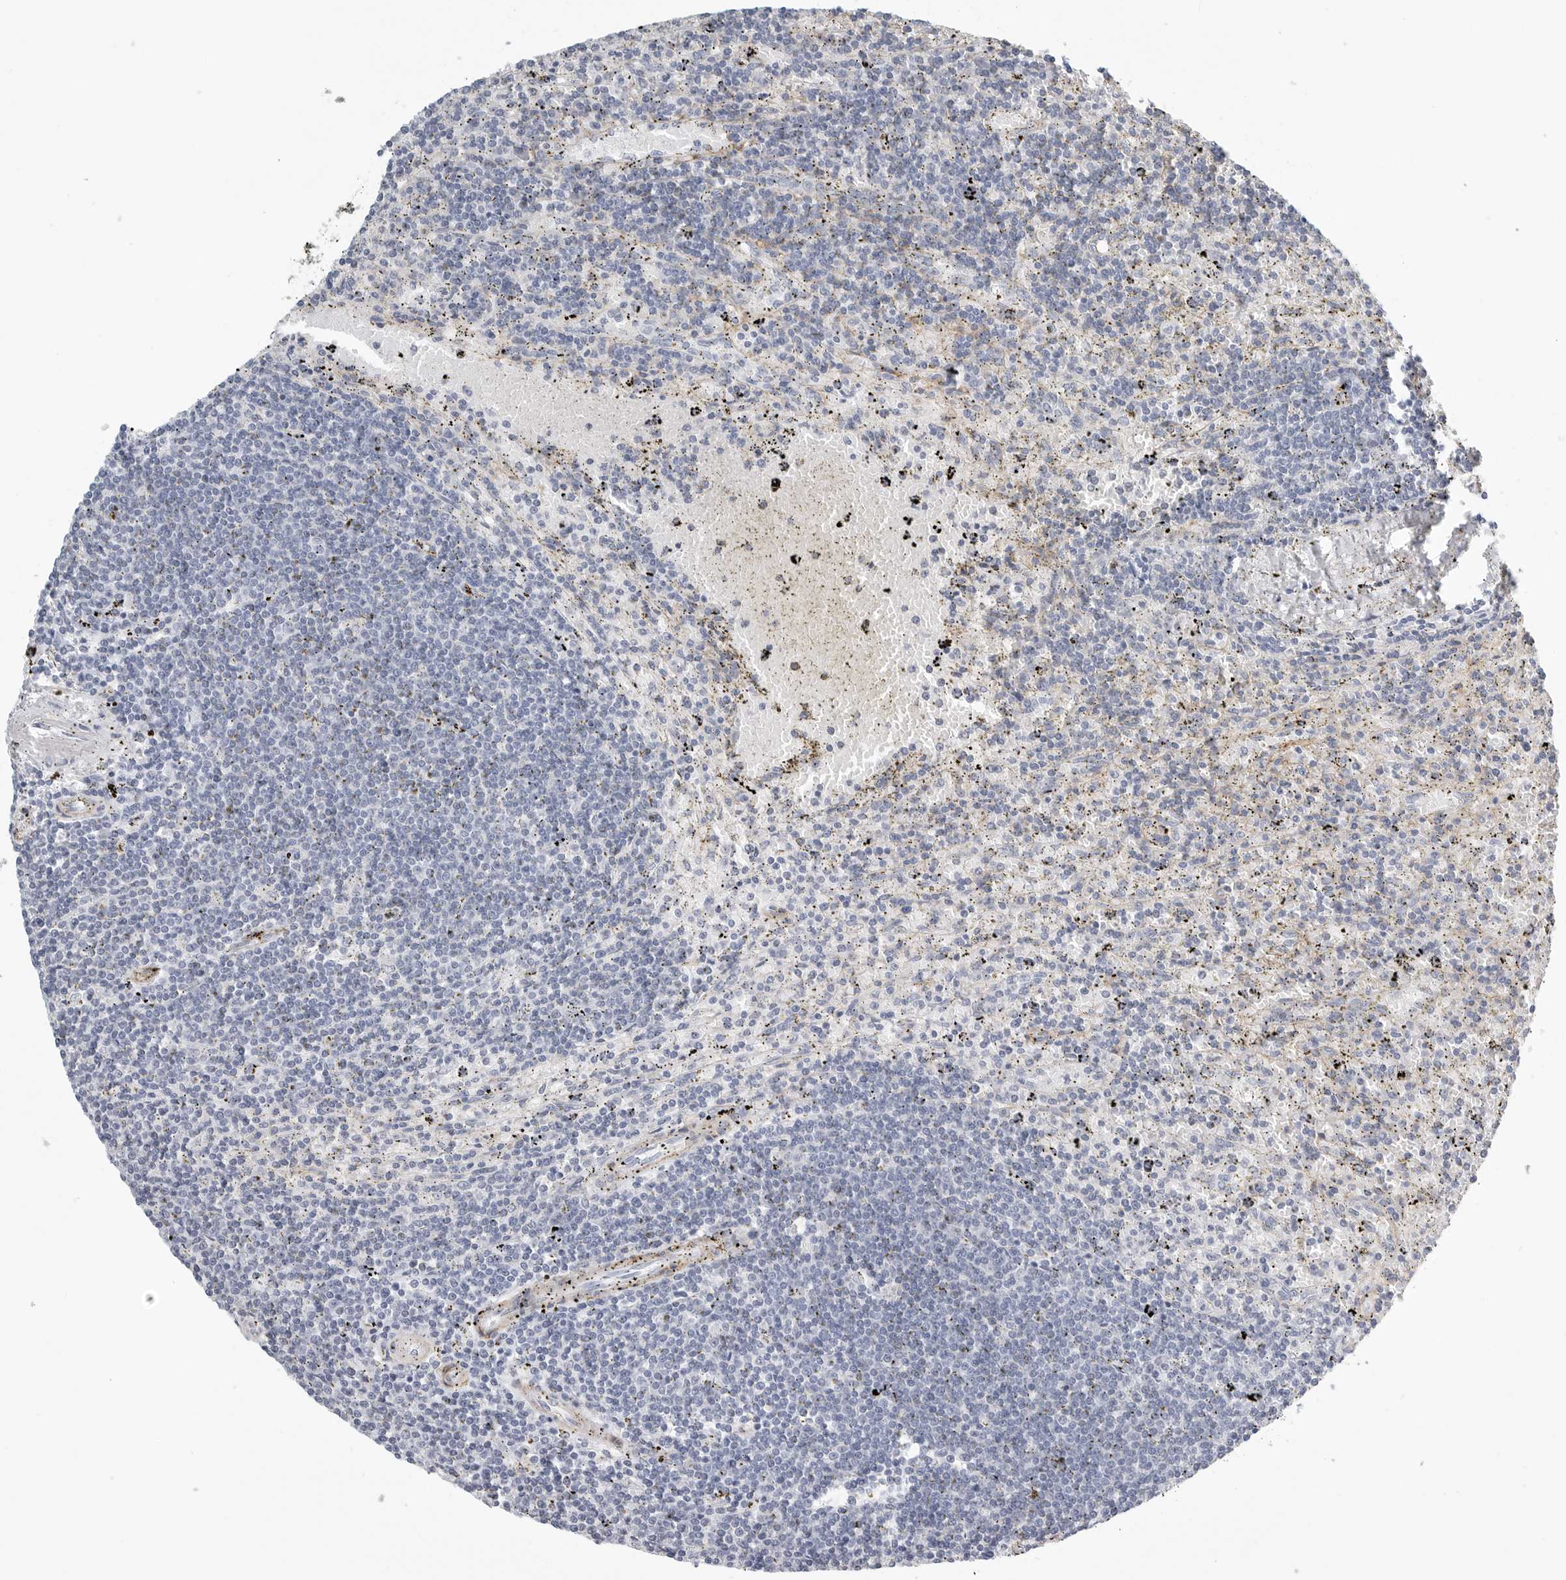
{"staining": {"intensity": "negative", "quantity": "none", "location": "none"}, "tissue": "lymphoma", "cell_type": "Tumor cells", "image_type": "cancer", "snomed": [{"axis": "morphology", "description": "Malignant lymphoma, non-Hodgkin's type, Low grade"}, {"axis": "topography", "description": "Spleen"}], "caption": "Image shows no protein positivity in tumor cells of malignant lymphoma, non-Hodgkin's type (low-grade) tissue.", "gene": "TNR", "patient": {"sex": "male", "age": 76}}